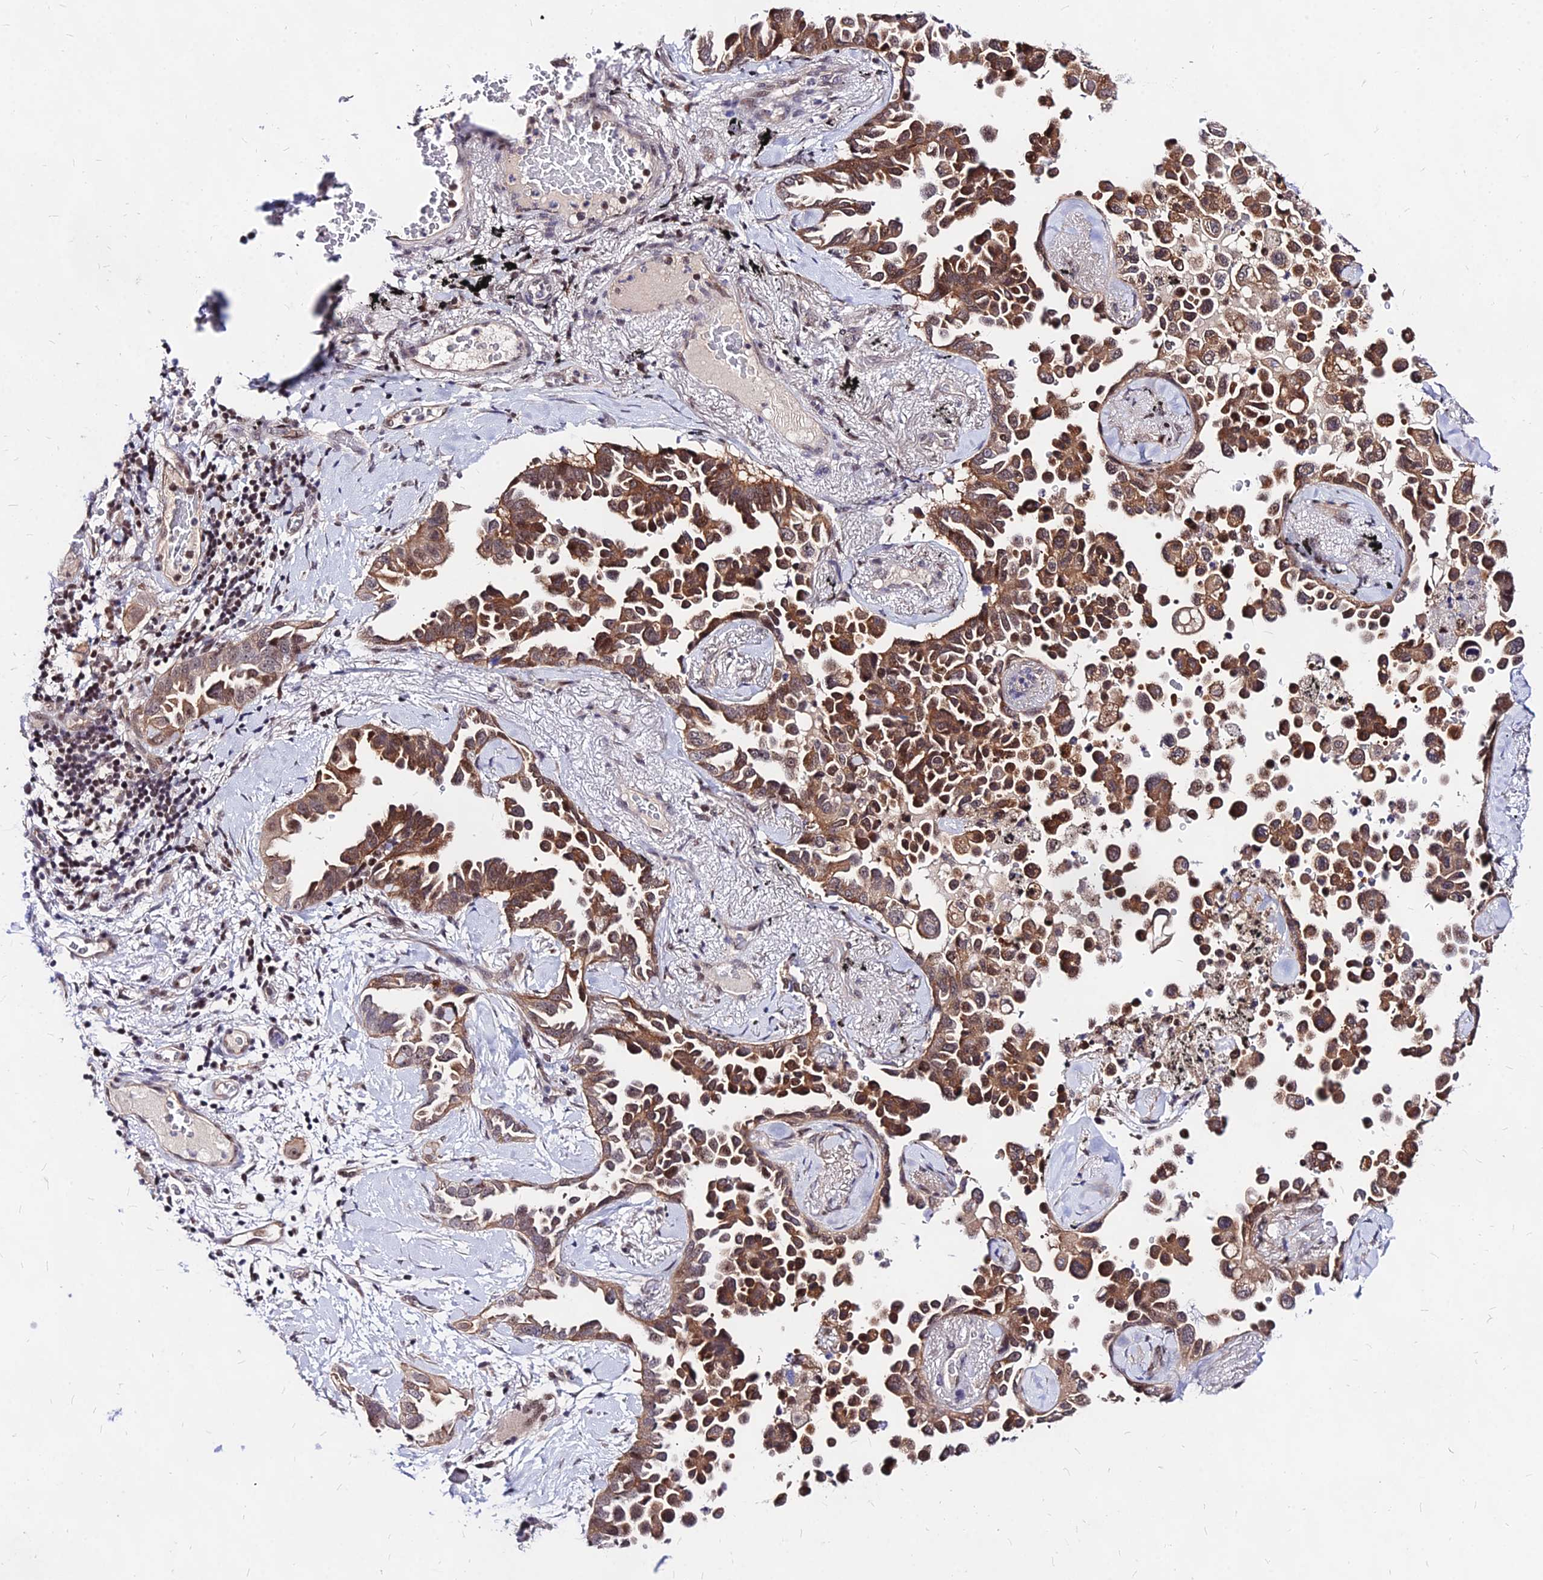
{"staining": {"intensity": "moderate", "quantity": ">75%", "location": "cytoplasmic/membranous,nuclear"}, "tissue": "lung cancer", "cell_type": "Tumor cells", "image_type": "cancer", "snomed": [{"axis": "morphology", "description": "Adenocarcinoma, NOS"}, {"axis": "topography", "description": "Lung"}], "caption": "This histopathology image displays lung cancer stained with immunohistochemistry to label a protein in brown. The cytoplasmic/membranous and nuclear of tumor cells show moderate positivity for the protein. Nuclei are counter-stained blue.", "gene": "DDX55", "patient": {"sex": "female", "age": 67}}